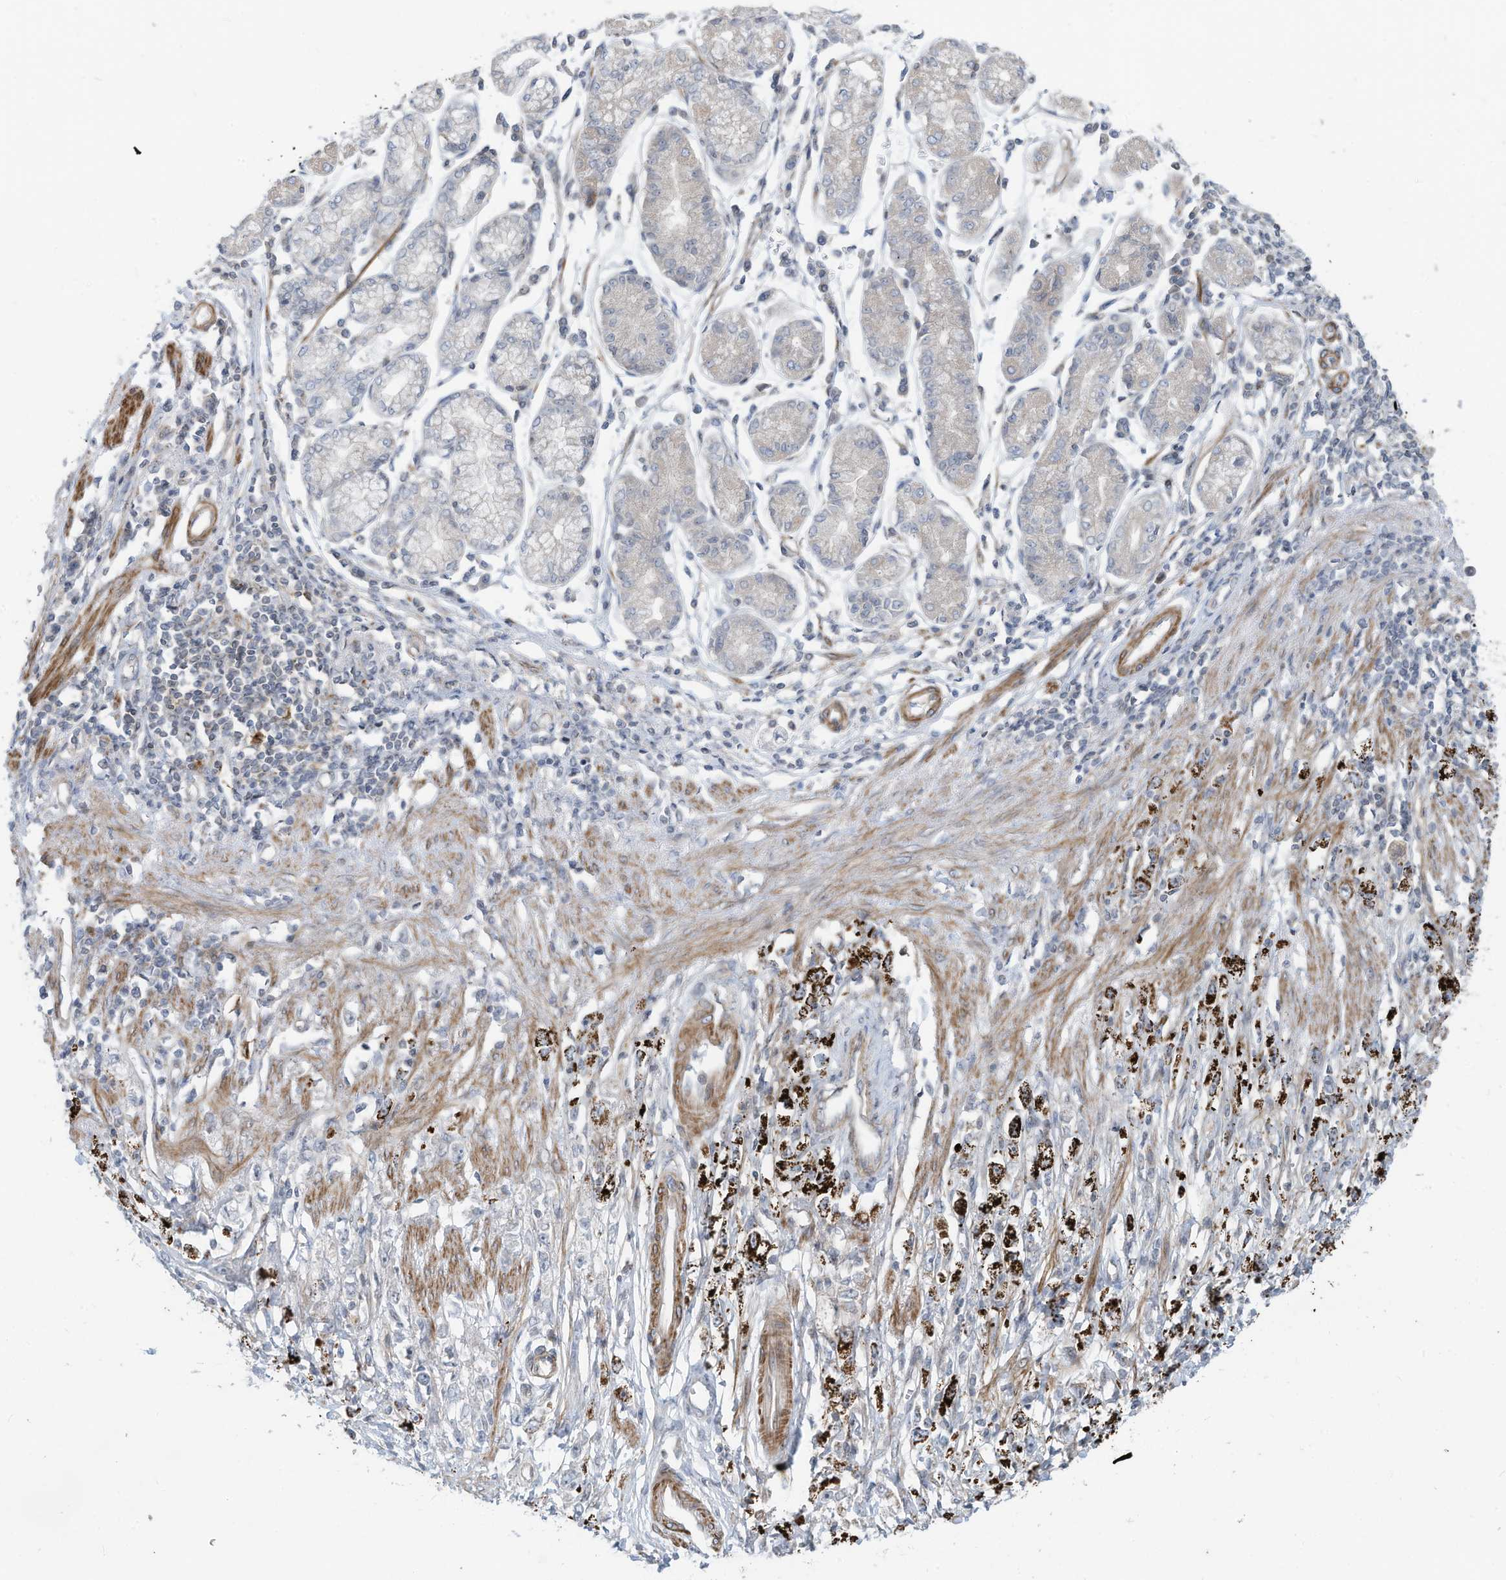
{"staining": {"intensity": "strong", "quantity": ">75%", "location": "cytoplasmic/membranous"}, "tissue": "stomach cancer", "cell_type": "Tumor cells", "image_type": "cancer", "snomed": [{"axis": "morphology", "description": "Adenocarcinoma, NOS"}, {"axis": "topography", "description": "Stomach"}], "caption": "Brown immunohistochemical staining in adenocarcinoma (stomach) displays strong cytoplasmic/membranous staining in about >75% of tumor cells.", "gene": "GPATCH3", "patient": {"sex": "female", "age": 59}}